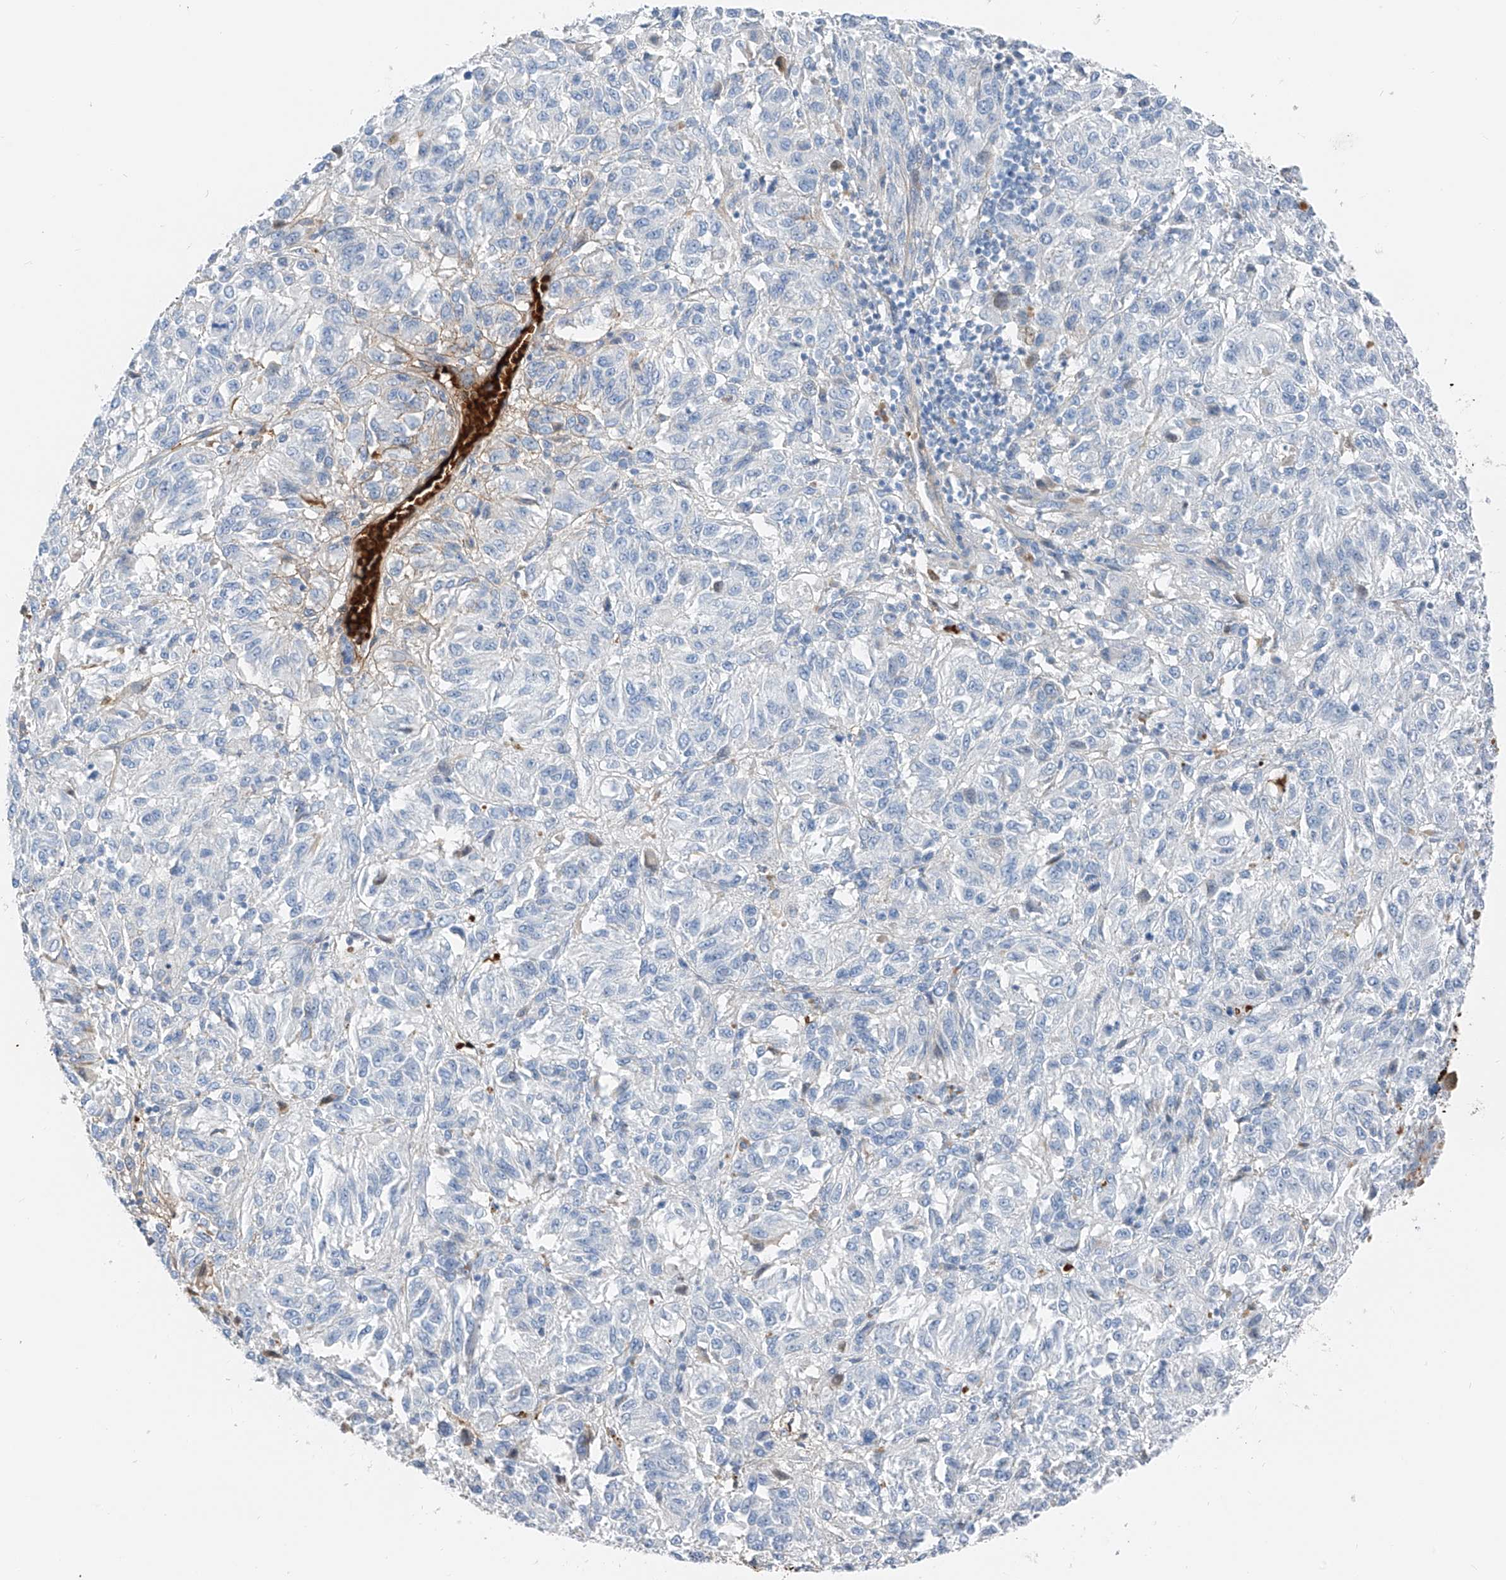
{"staining": {"intensity": "negative", "quantity": "none", "location": "none"}, "tissue": "melanoma", "cell_type": "Tumor cells", "image_type": "cancer", "snomed": [{"axis": "morphology", "description": "Malignant melanoma, Metastatic site"}, {"axis": "topography", "description": "Lung"}], "caption": "The immunohistochemistry (IHC) micrograph has no significant expression in tumor cells of melanoma tissue. Brightfield microscopy of IHC stained with DAB (brown) and hematoxylin (blue), captured at high magnification.", "gene": "PRSS23", "patient": {"sex": "male", "age": 64}}